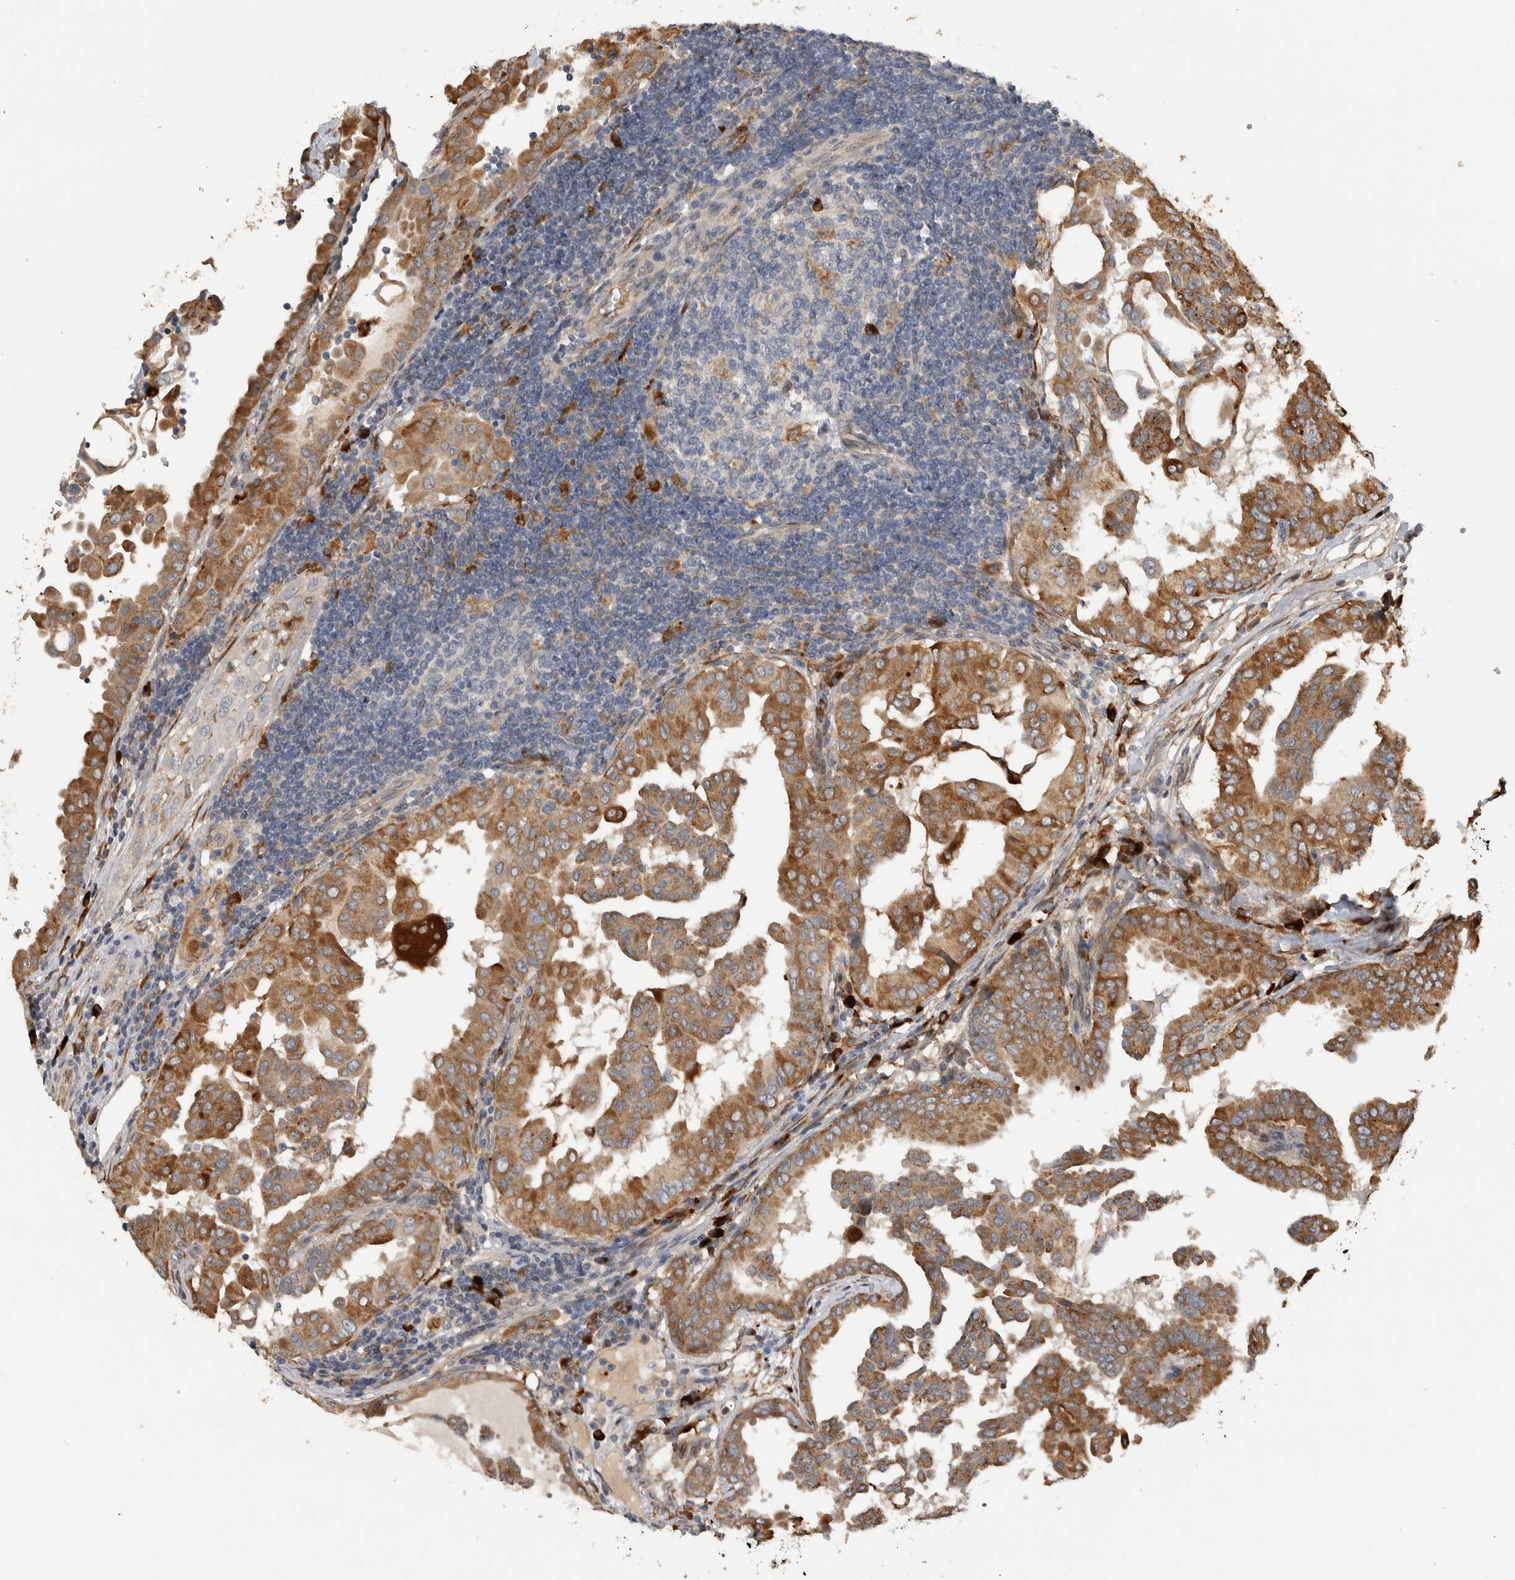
{"staining": {"intensity": "moderate", "quantity": ">75%", "location": "cytoplasmic/membranous"}, "tissue": "thyroid cancer", "cell_type": "Tumor cells", "image_type": "cancer", "snomed": [{"axis": "morphology", "description": "Papillary adenocarcinoma, NOS"}, {"axis": "topography", "description": "Thyroid gland"}], "caption": "Brown immunohistochemical staining in human thyroid cancer displays moderate cytoplasmic/membranous positivity in about >75% of tumor cells.", "gene": "APOL2", "patient": {"sex": "male", "age": 33}}